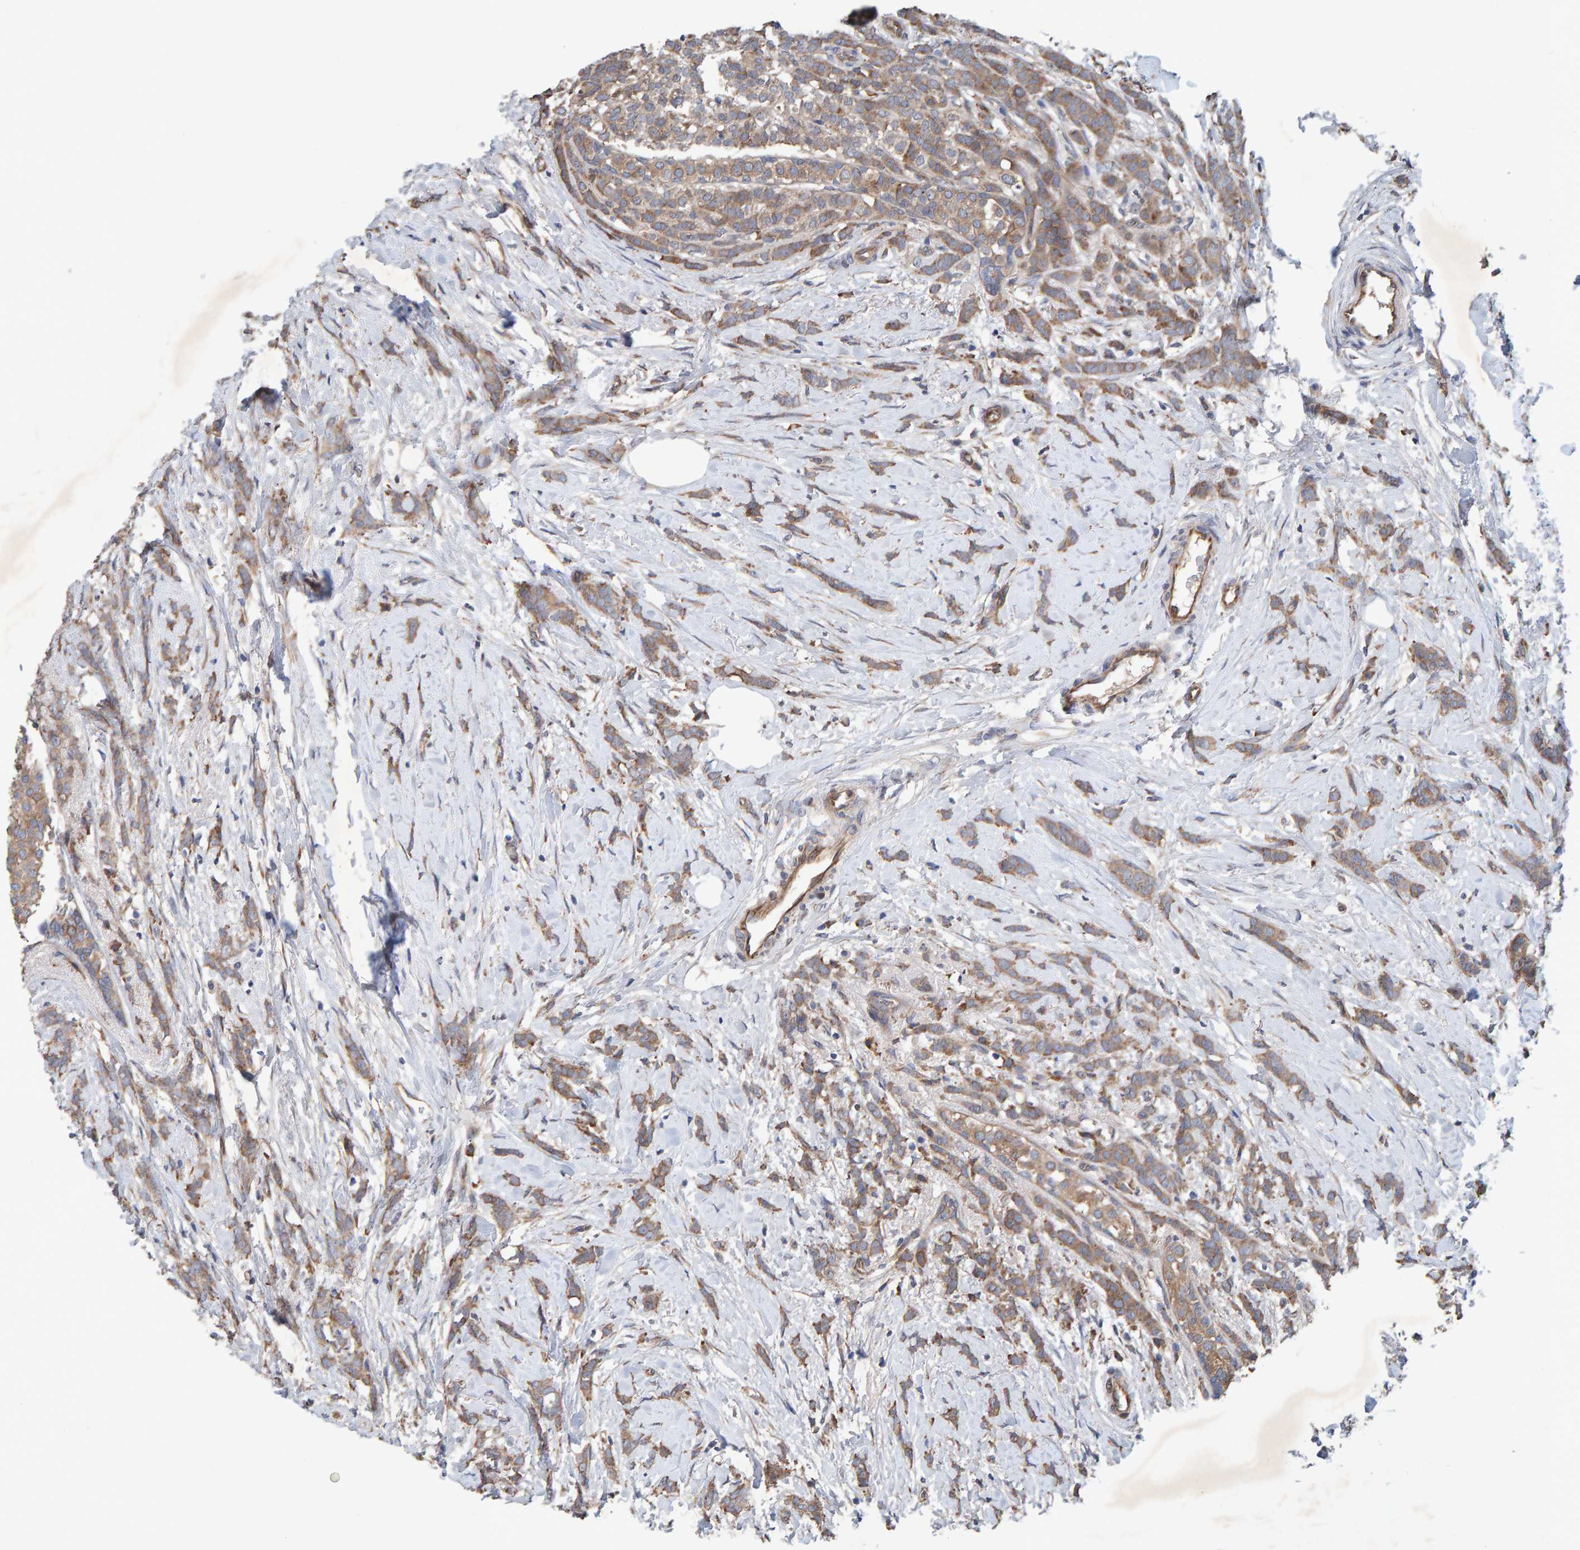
{"staining": {"intensity": "moderate", "quantity": ">75%", "location": "cytoplasmic/membranous"}, "tissue": "breast cancer", "cell_type": "Tumor cells", "image_type": "cancer", "snomed": [{"axis": "morphology", "description": "Lobular carcinoma, in situ"}, {"axis": "morphology", "description": "Lobular carcinoma"}, {"axis": "topography", "description": "Breast"}], "caption": "Immunohistochemical staining of breast lobular carcinoma reveals medium levels of moderate cytoplasmic/membranous staining in approximately >75% of tumor cells.", "gene": "LRSAM1", "patient": {"sex": "female", "age": 41}}